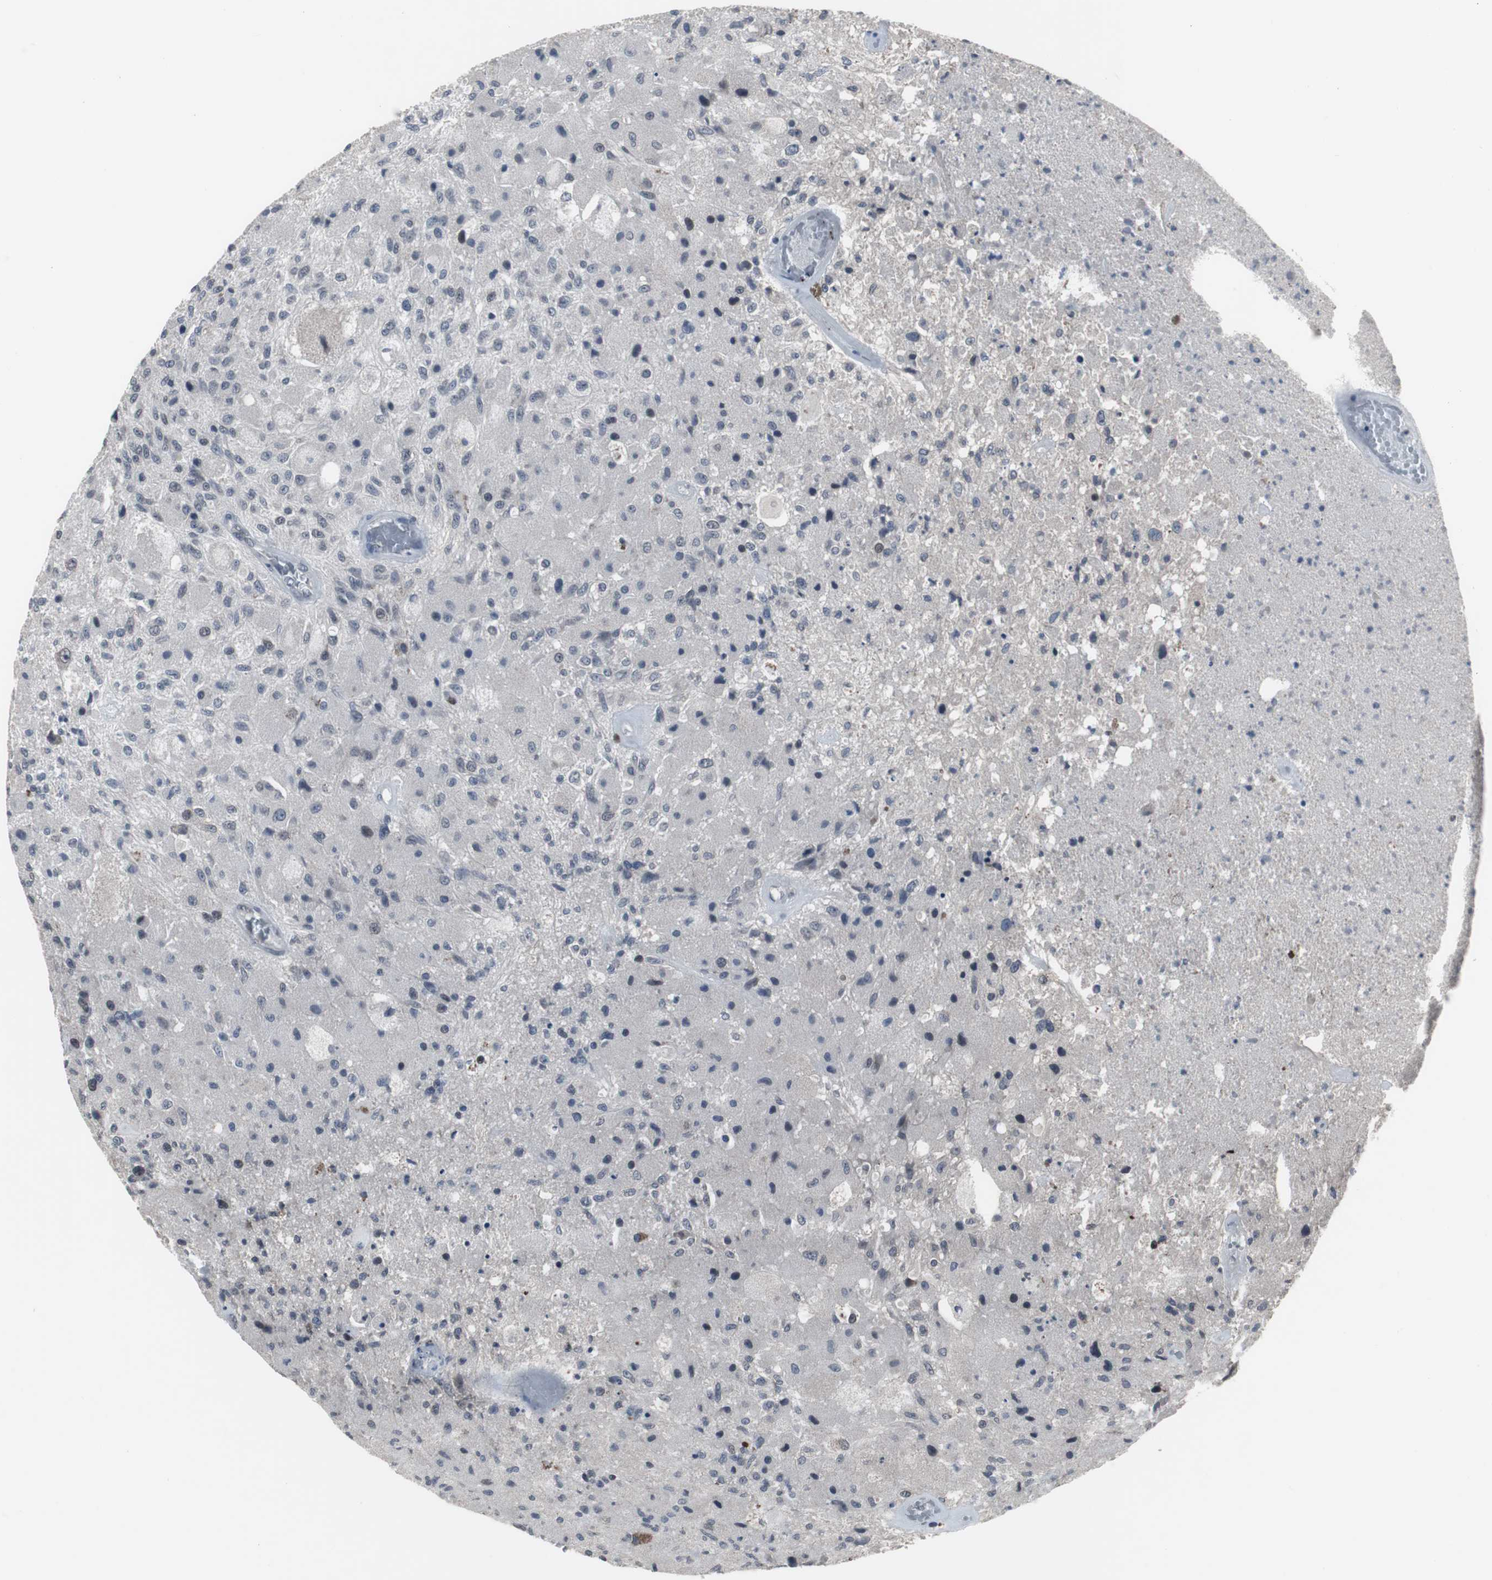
{"staining": {"intensity": "weak", "quantity": "<25%", "location": "nuclear"}, "tissue": "glioma", "cell_type": "Tumor cells", "image_type": "cancer", "snomed": [{"axis": "morphology", "description": "Normal tissue, NOS"}, {"axis": "morphology", "description": "Glioma, malignant, High grade"}, {"axis": "topography", "description": "Cerebral cortex"}], "caption": "Immunohistochemistry (IHC) of malignant glioma (high-grade) displays no staining in tumor cells.", "gene": "FOXP4", "patient": {"sex": "male", "age": 77}}